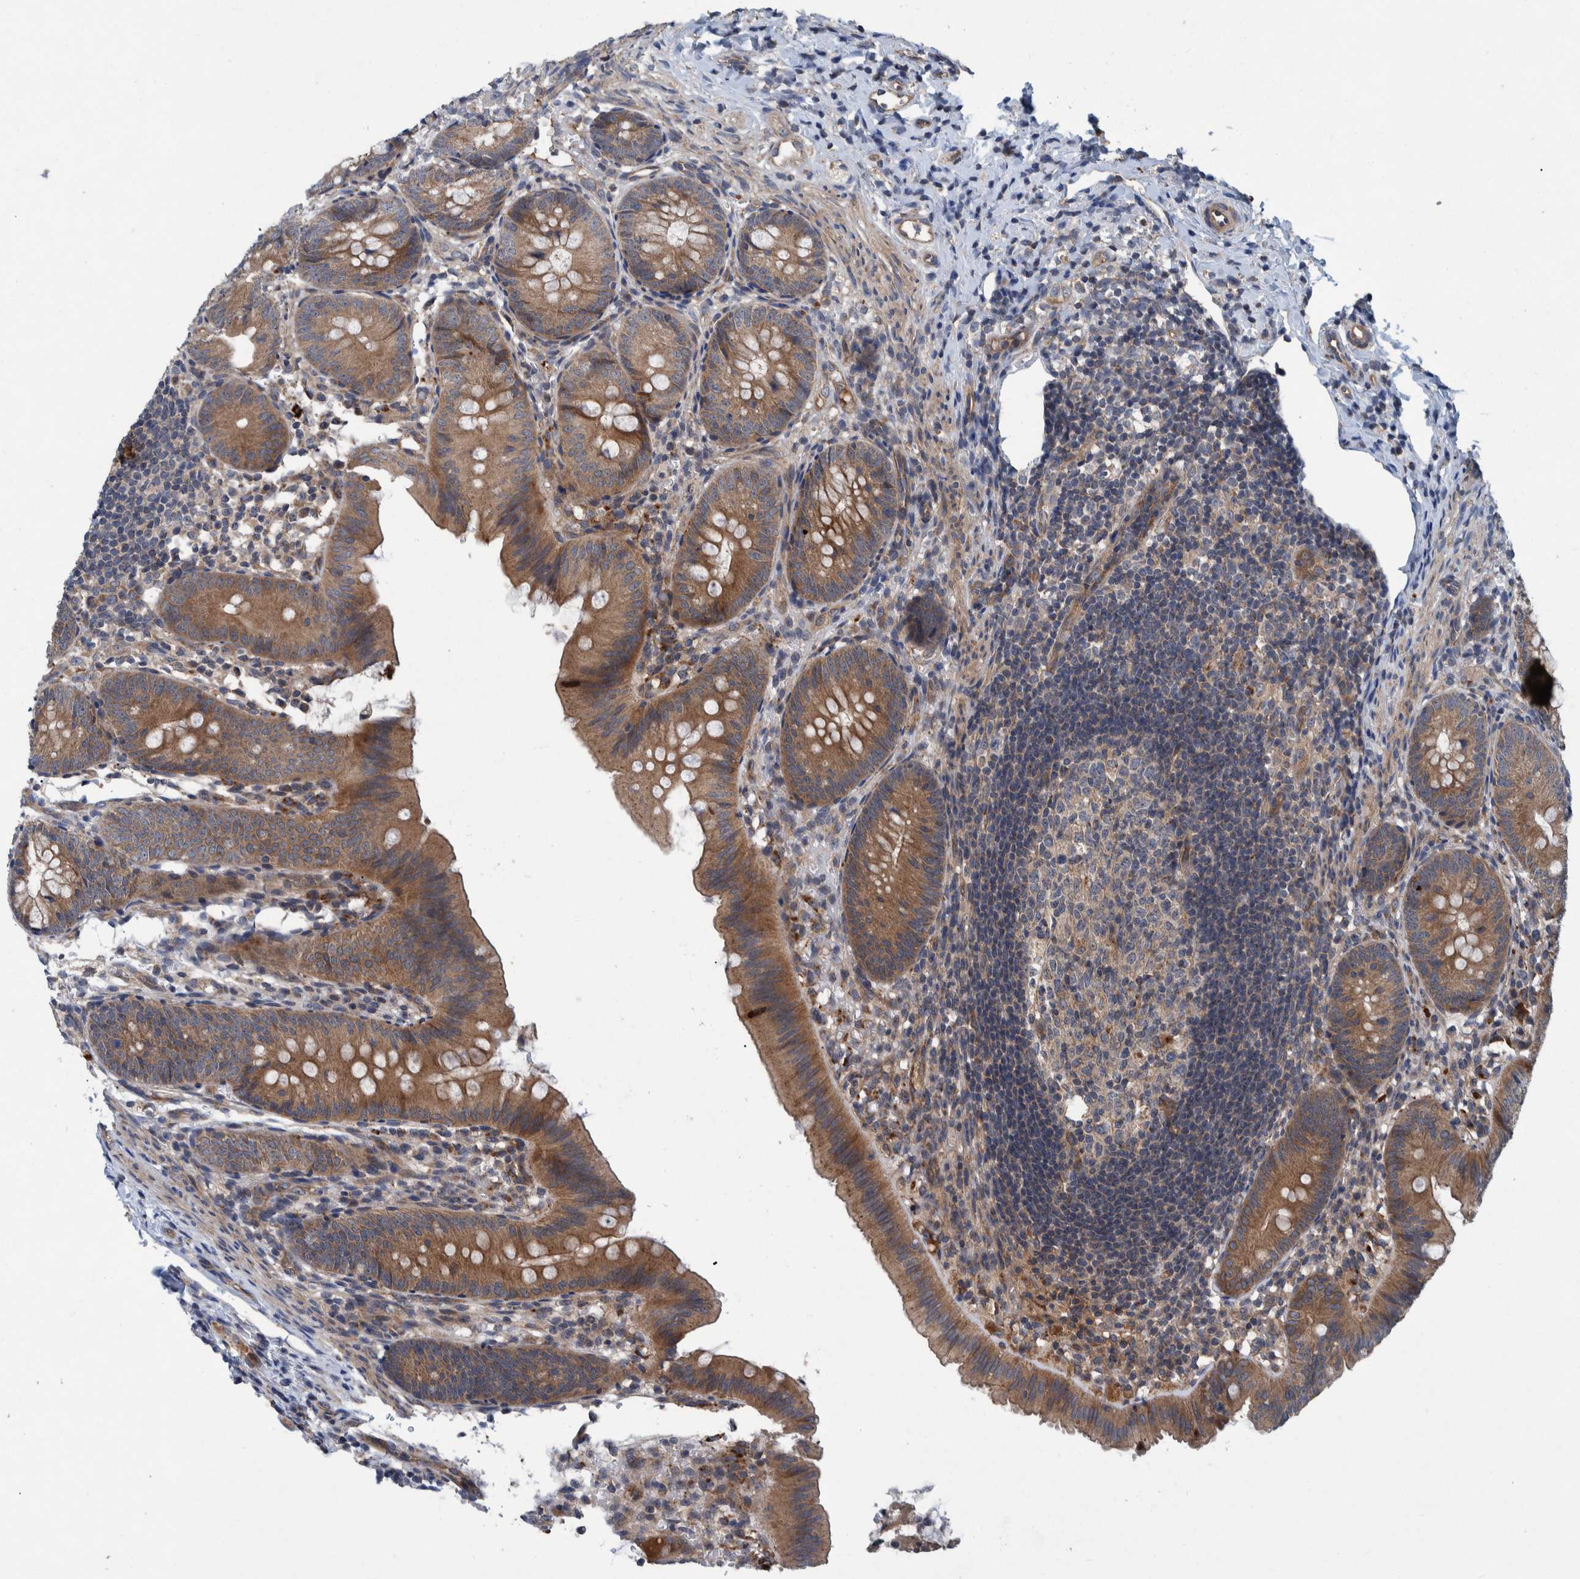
{"staining": {"intensity": "moderate", "quantity": ">75%", "location": "cytoplasmic/membranous"}, "tissue": "appendix", "cell_type": "Glandular cells", "image_type": "normal", "snomed": [{"axis": "morphology", "description": "Normal tissue, NOS"}, {"axis": "topography", "description": "Appendix"}], "caption": "A brown stain highlights moderate cytoplasmic/membranous positivity of a protein in glandular cells of unremarkable human appendix.", "gene": "ITIH3", "patient": {"sex": "male", "age": 1}}